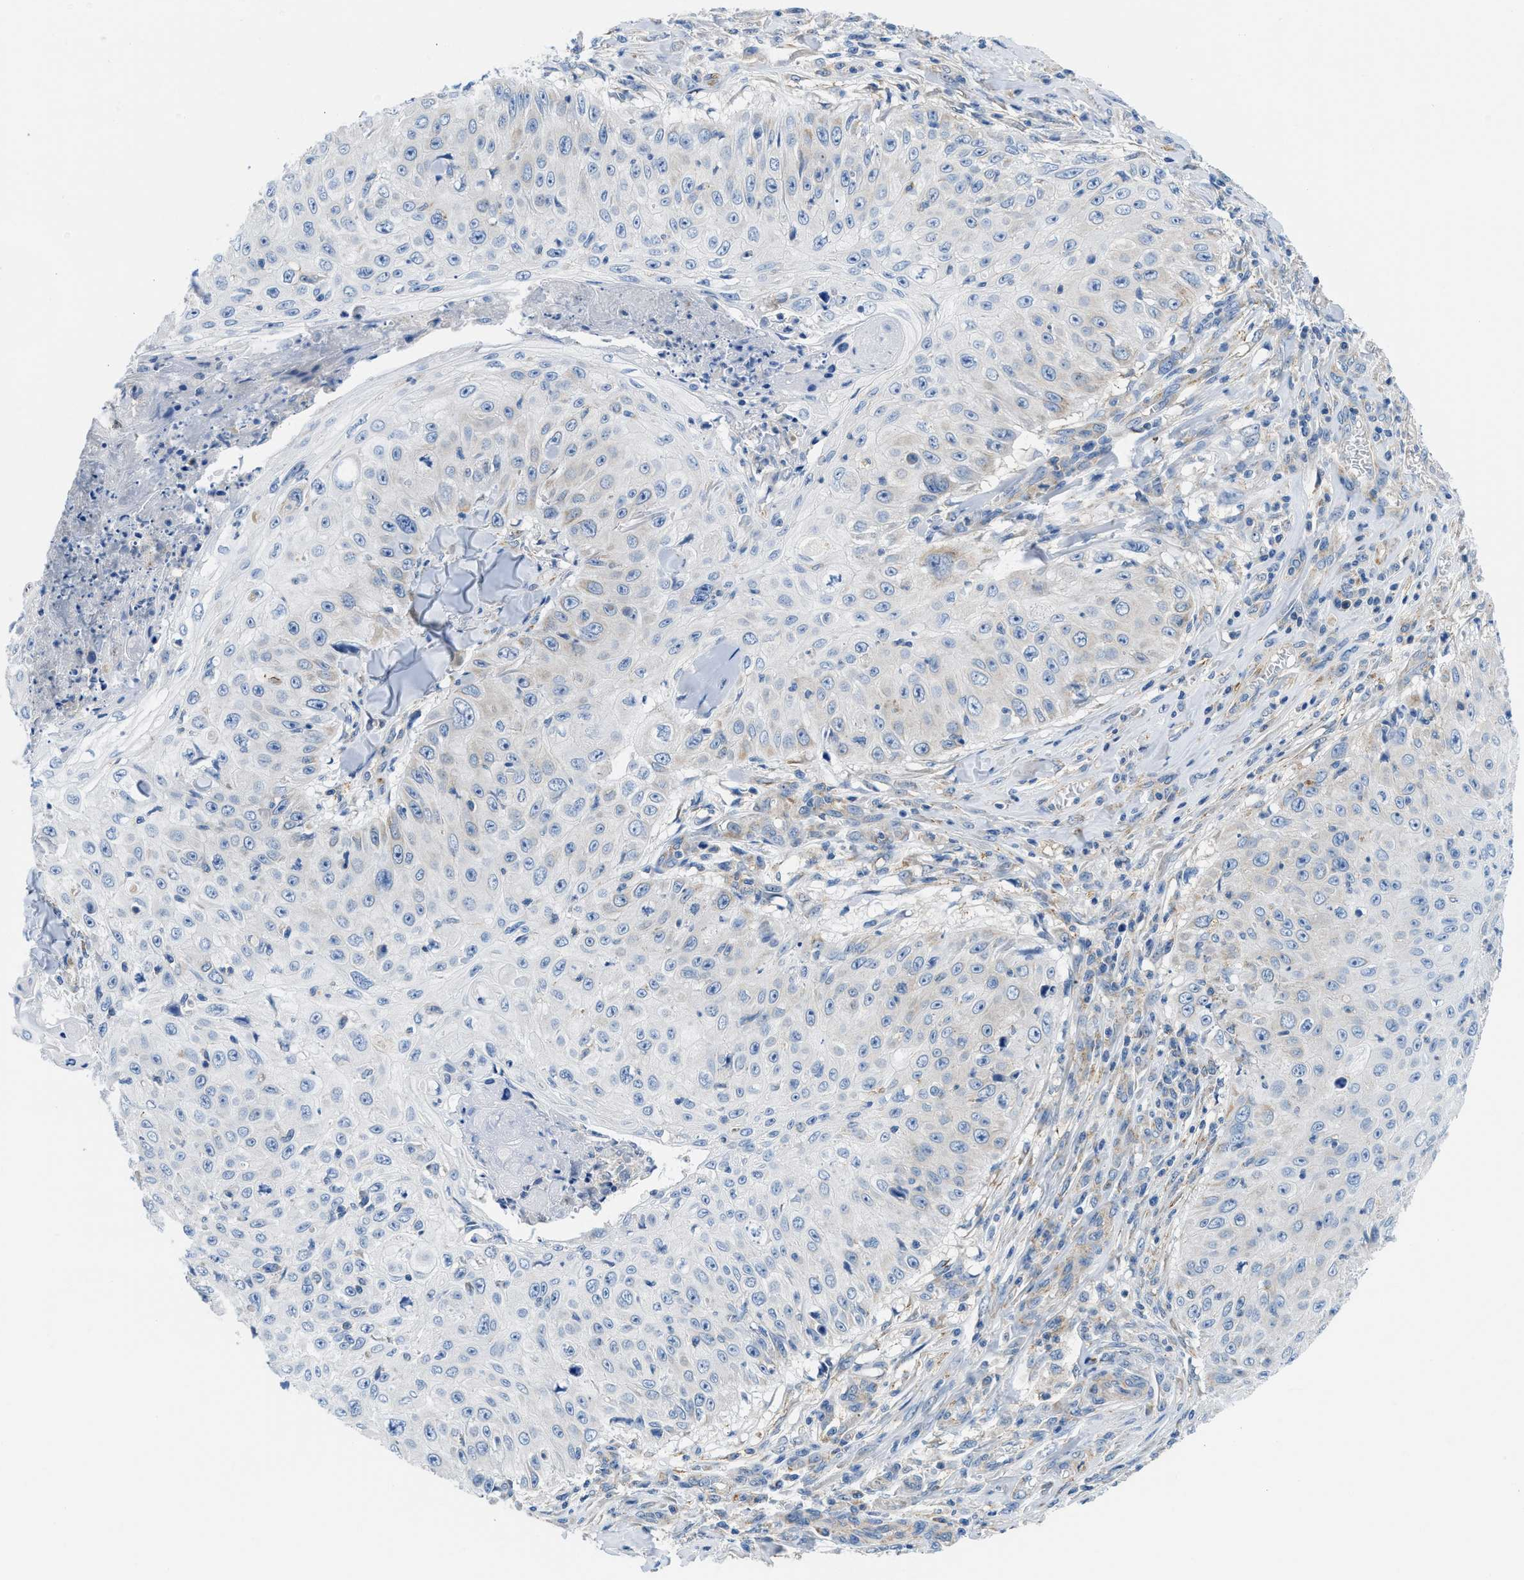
{"staining": {"intensity": "weak", "quantity": "<25%", "location": "cytoplasmic/membranous"}, "tissue": "skin cancer", "cell_type": "Tumor cells", "image_type": "cancer", "snomed": [{"axis": "morphology", "description": "Squamous cell carcinoma, NOS"}, {"axis": "topography", "description": "Skin"}], "caption": "This is an immunohistochemistry photomicrograph of skin cancer. There is no expression in tumor cells.", "gene": "BNC2", "patient": {"sex": "male", "age": 86}}